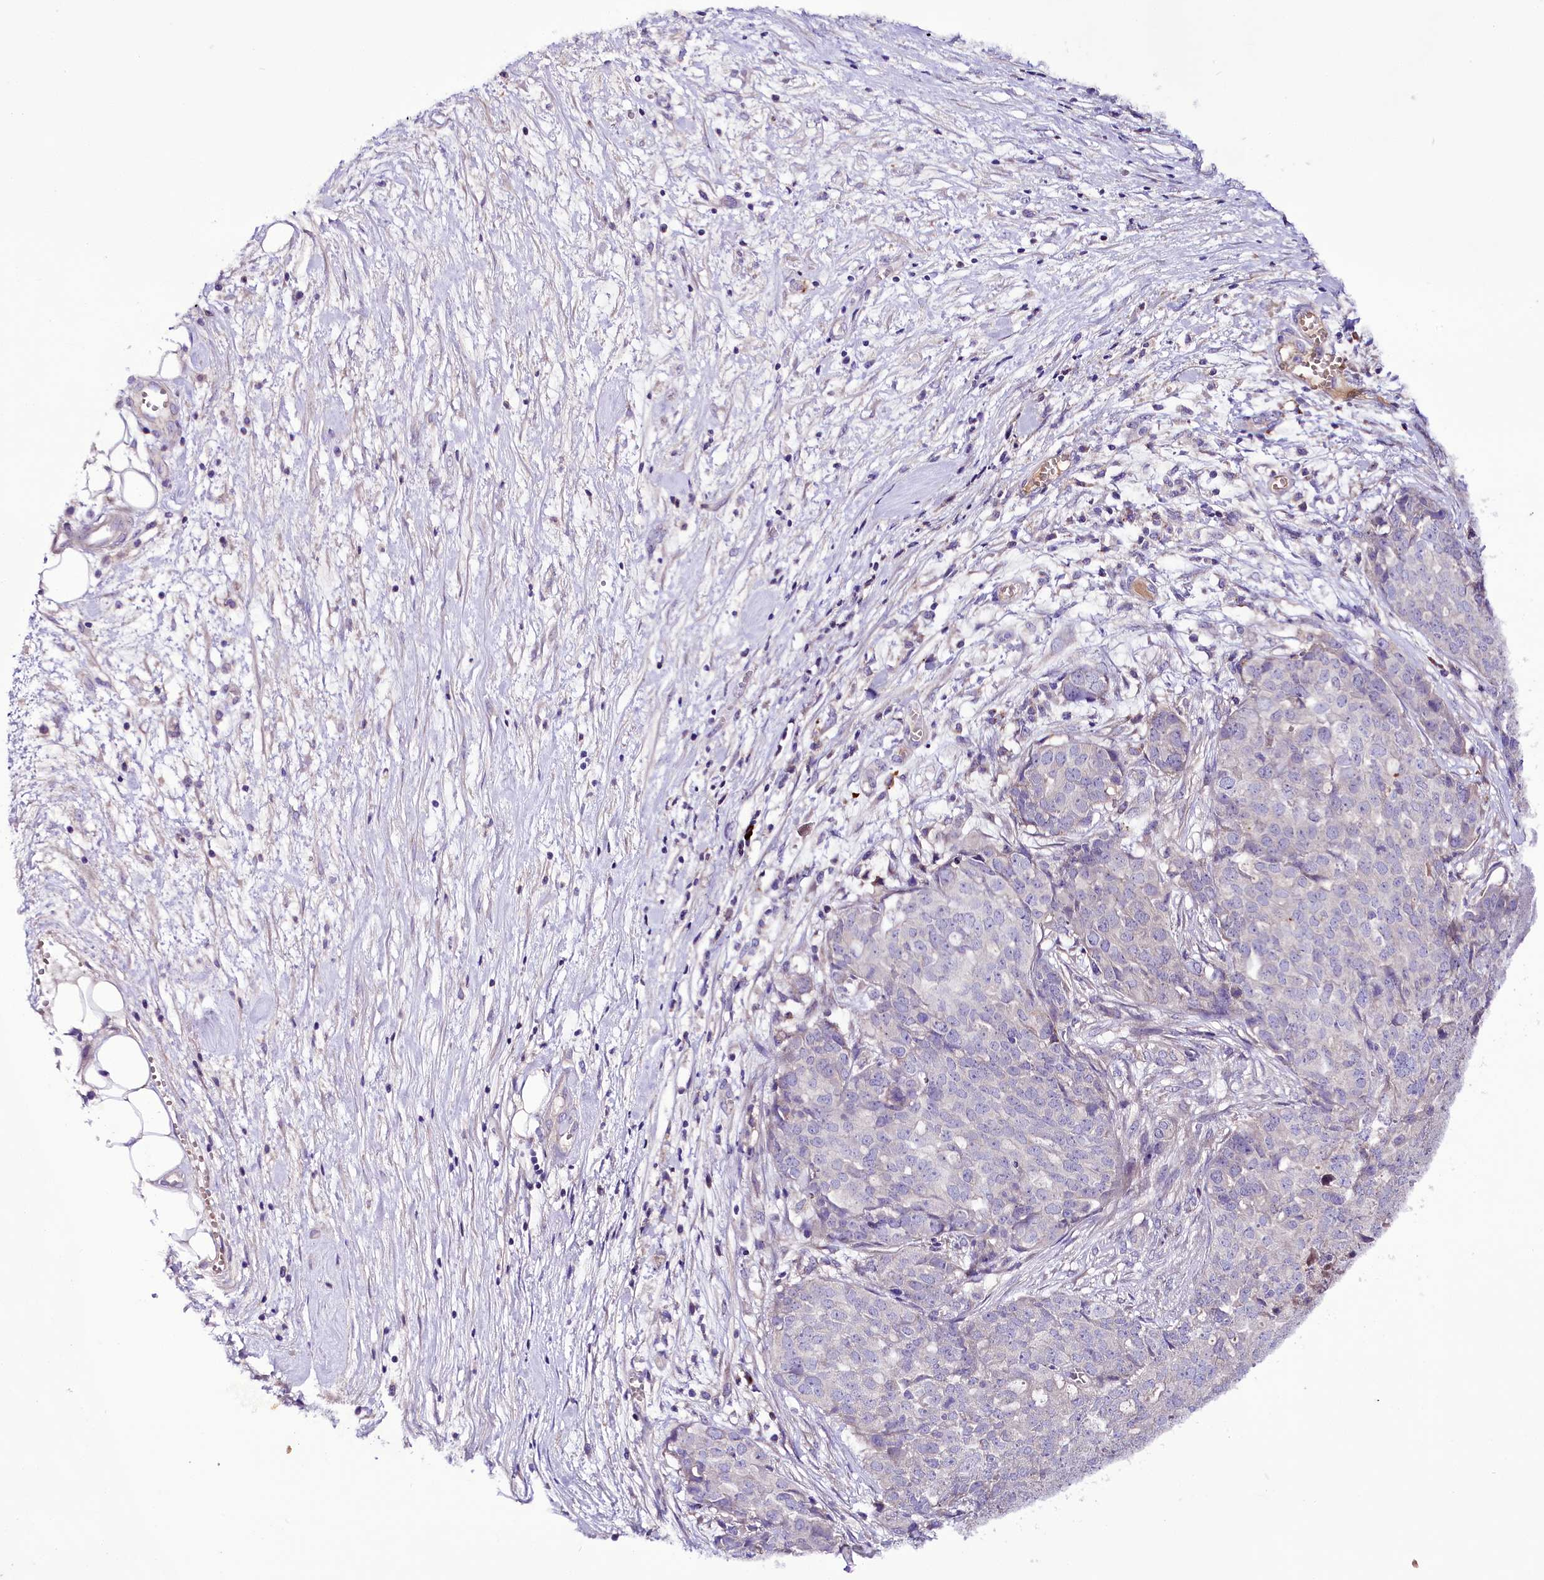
{"staining": {"intensity": "negative", "quantity": "none", "location": "none"}, "tissue": "ovarian cancer", "cell_type": "Tumor cells", "image_type": "cancer", "snomed": [{"axis": "morphology", "description": "Cystadenocarcinoma, serous, NOS"}, {"axis": "topography", "description": "Soft tissue"}, {"axis": "topography", "description": "Ovary"}], "caption": "Serous cystadenocarcinoma (ovarian) stained for a protein using immunohistochemistry (IHC) displays no positivity tumor cells.", "gene": "PPP1R32", "patient": {"sex": "female", "age": 57}}